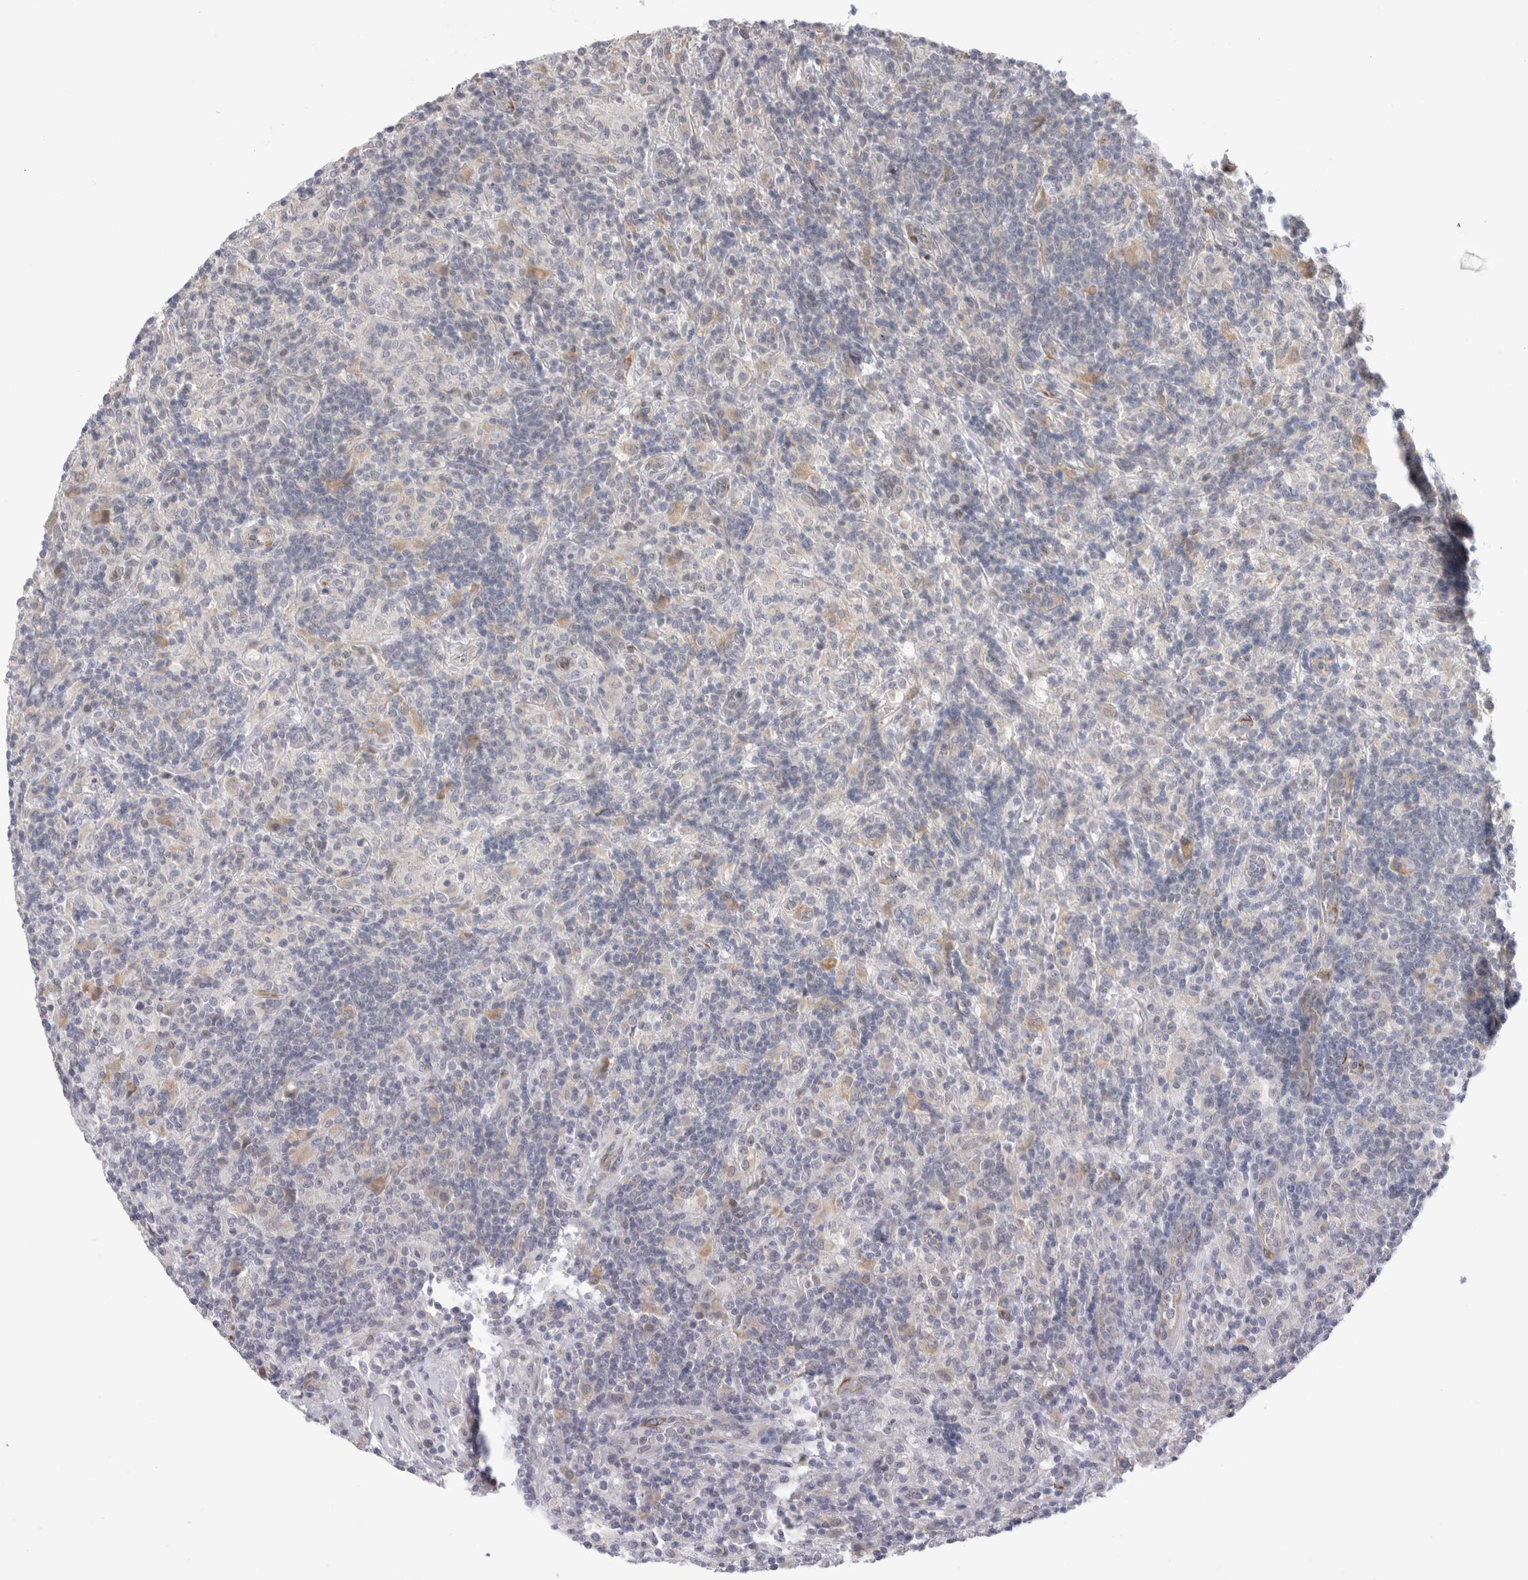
{"staining": {"intensity": "weak", "quantity": "<25%", "location": "cytoplasmic/membranous,nuclear"}, "tissue": "lymphoma", "cell_type": "Tumor cells", "image_type": "cancer", "snomed": [{"axis": "morphology", "description": "Hodgkin's disease, NOS"}, {"axis": "topography", "description": "Lymph node"}], "caption": "Tumor cells are negative for brown protein staining in lymphoma.", "gene": "SYTL5", "patient": {"sex": "male", "age": 70}}